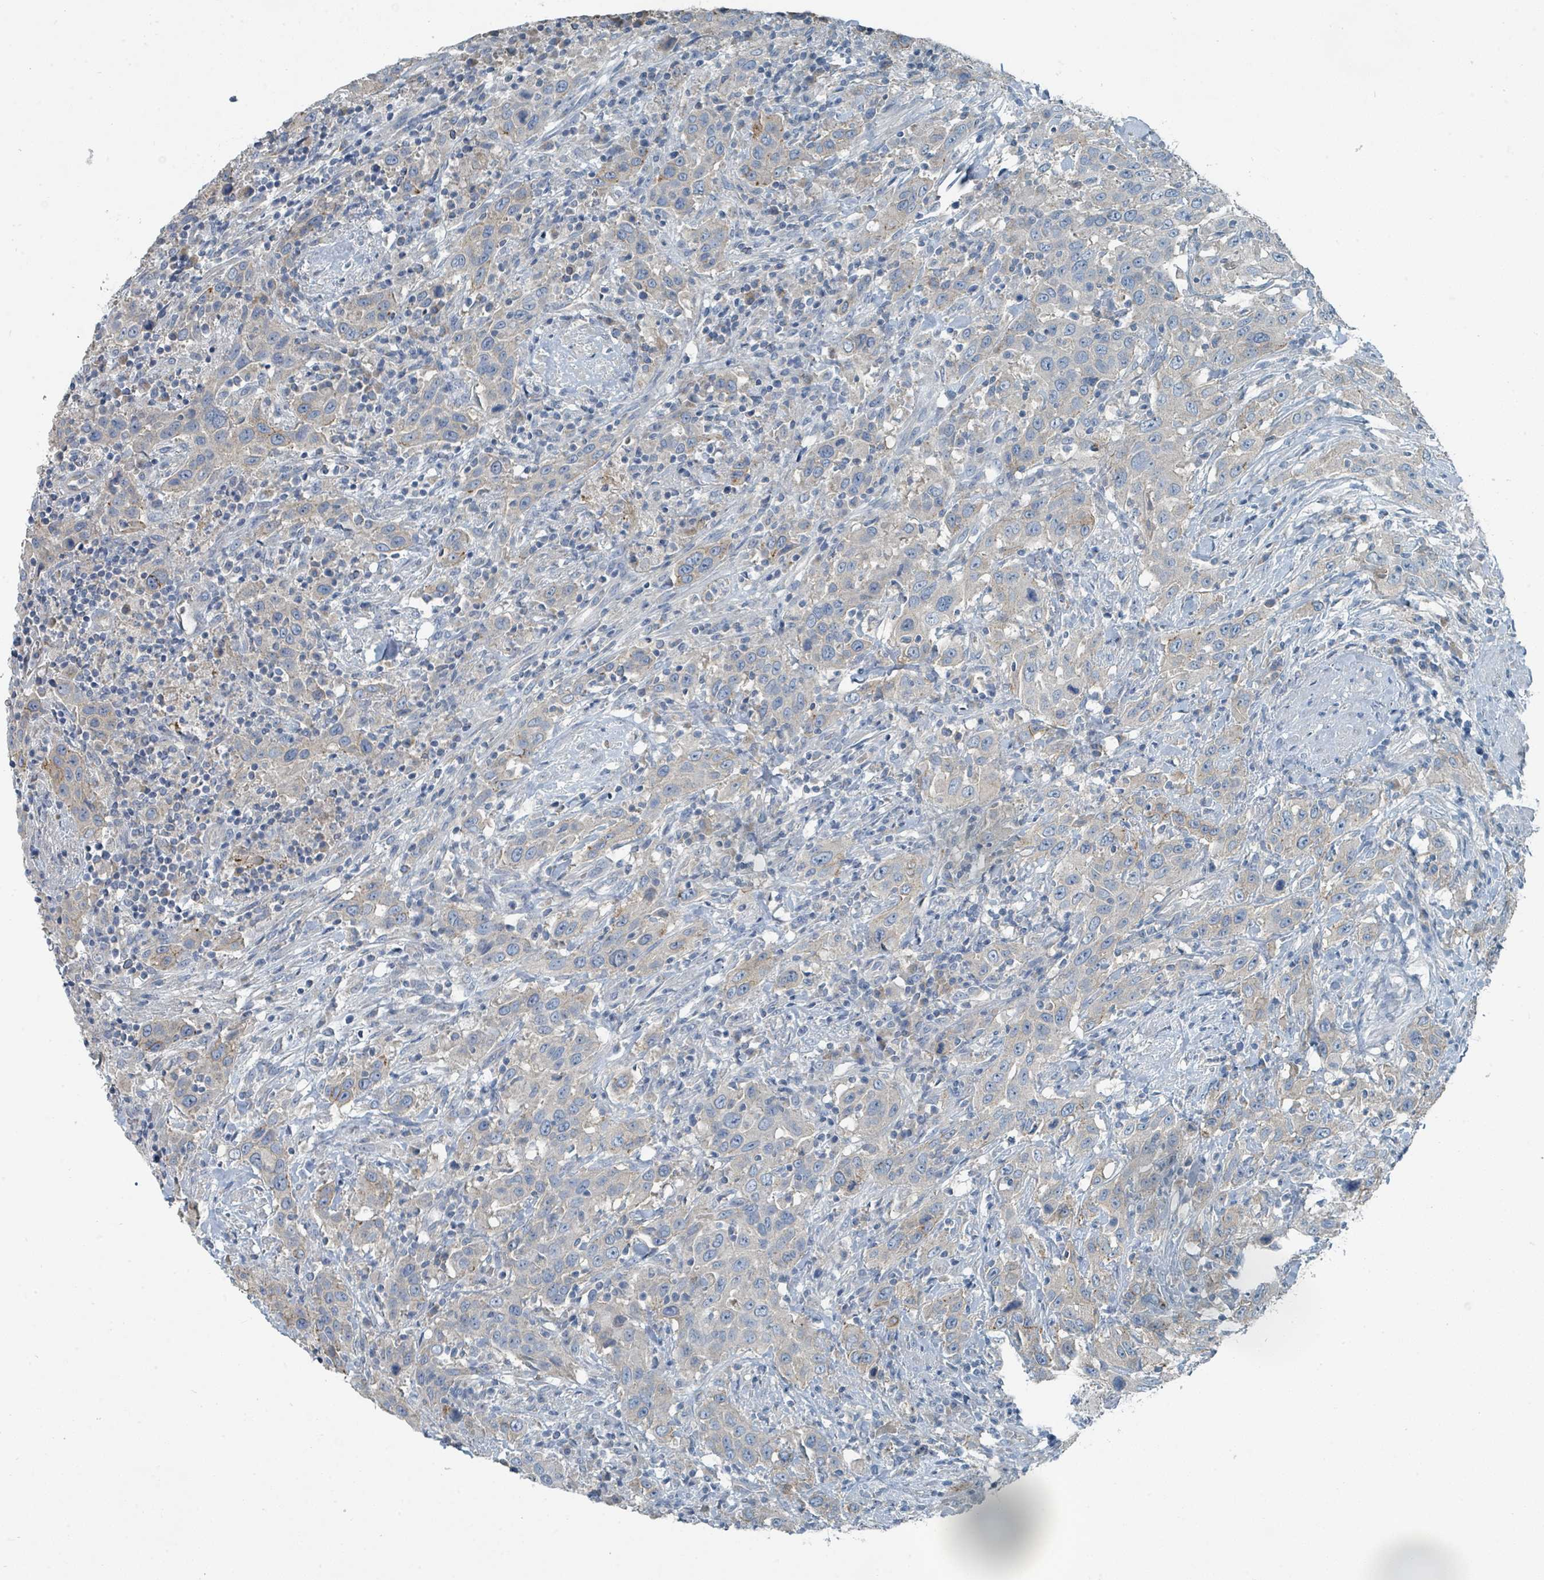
{"staining": {"intensity": "negative", "quantity": "none", "location": "none"}, "tissue": "urothelial cancer", "cell_type": "Tumor cells", "image_type": "cancer", "snomed": [{"axis": "morphology", "description": "Urothelial carcinoma, High grade"}, {"axis": "topography", "description": "Urinary bladder"}], "caption": "This is an immunohistochemistry image of high-grade urothelial carcinoma. There is no positivity in tumor cells.", "gene": "RASA4", "patient": {"sex": "male", "age": 61}}